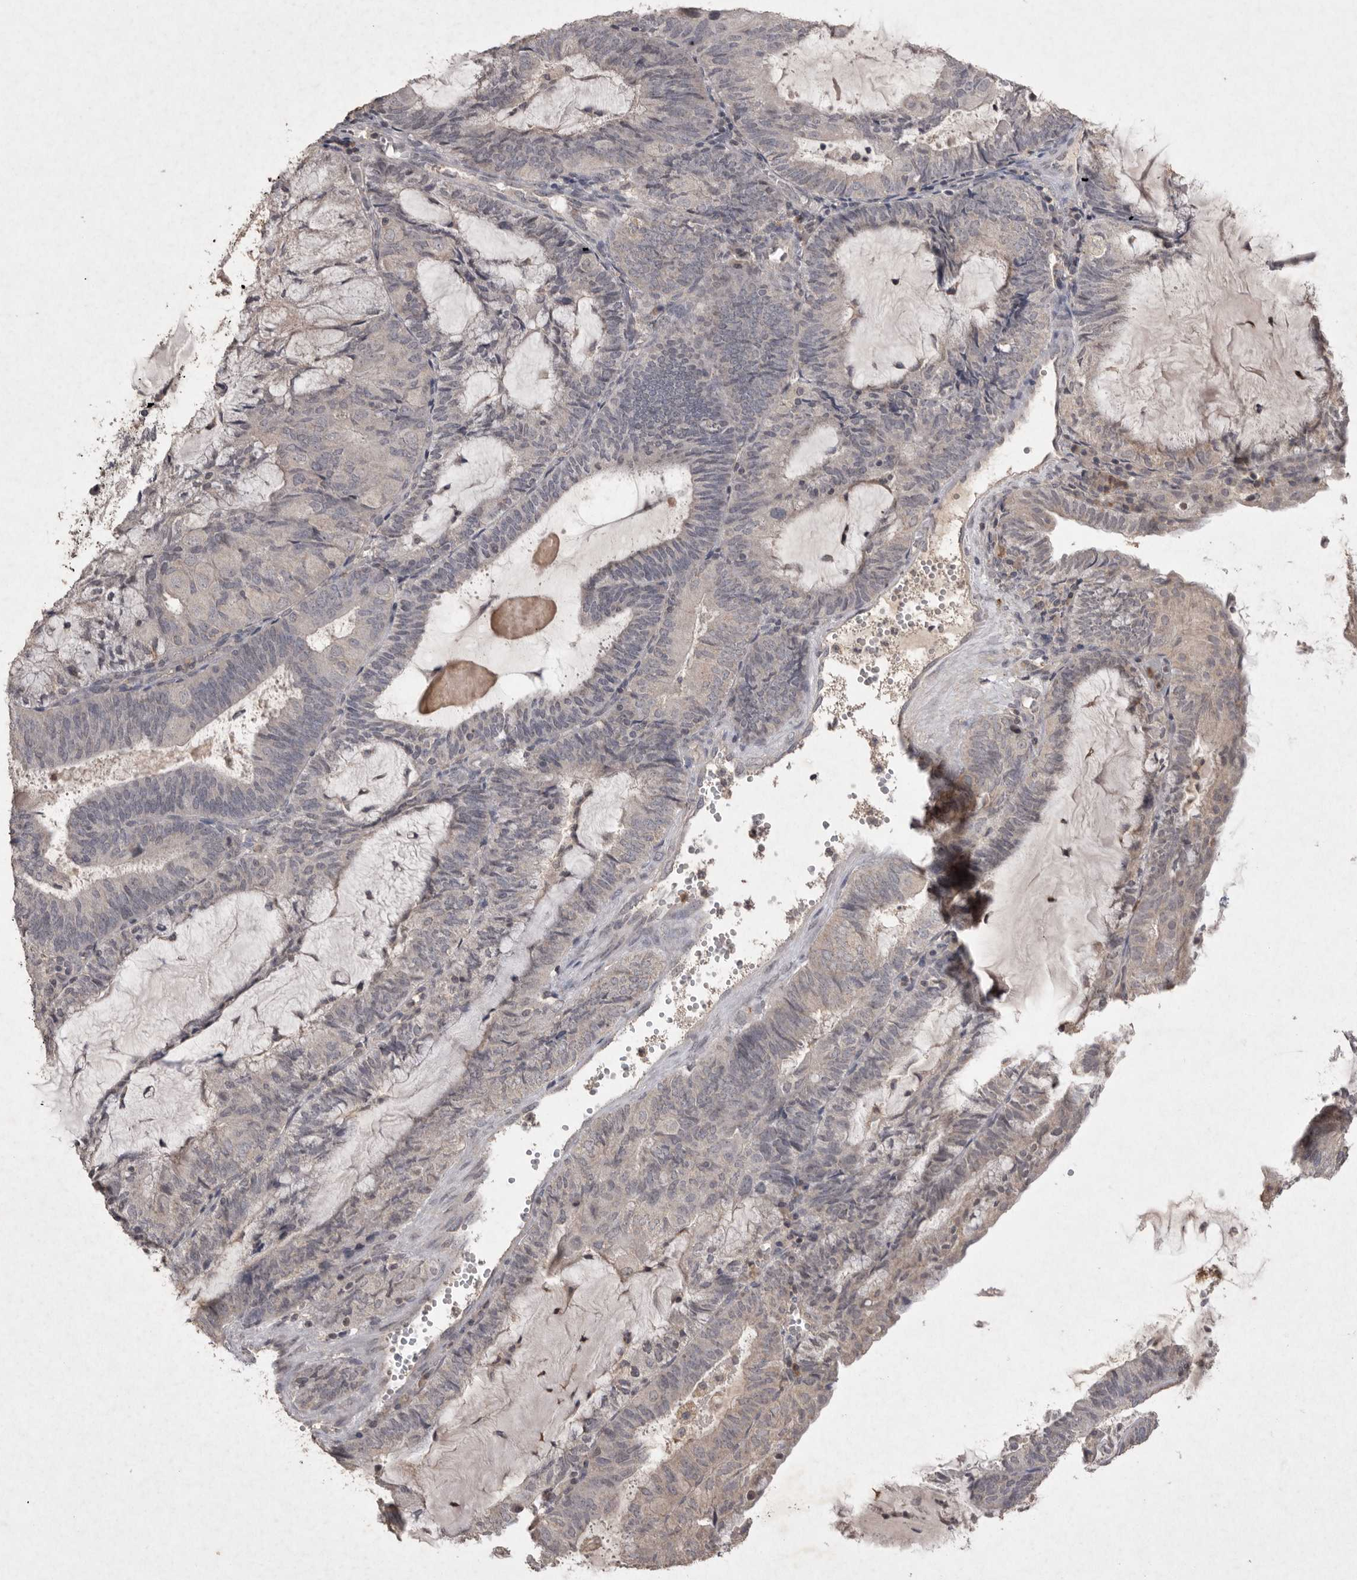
{"staining": {"intensity": "negative", "quantity": "none", "location": "none"}, "tissue": "endometrial cancer", "cell_type": "Tumor cells", "image_type": "cancer", "snomed": [{"axis": "morphology", "description": "Adenocarcinoma, NOS"}, {"axis": "topography", "description": "Endometrium"}], "caption": "High magnification brightfield microscopy of endometrial cancer stained with DAB (brown) and counterstained with hematoxylin (blue): tumor cells show no significant staining.", "gene": "APLNR", "patient": {"sex": "female", "age": 81}}